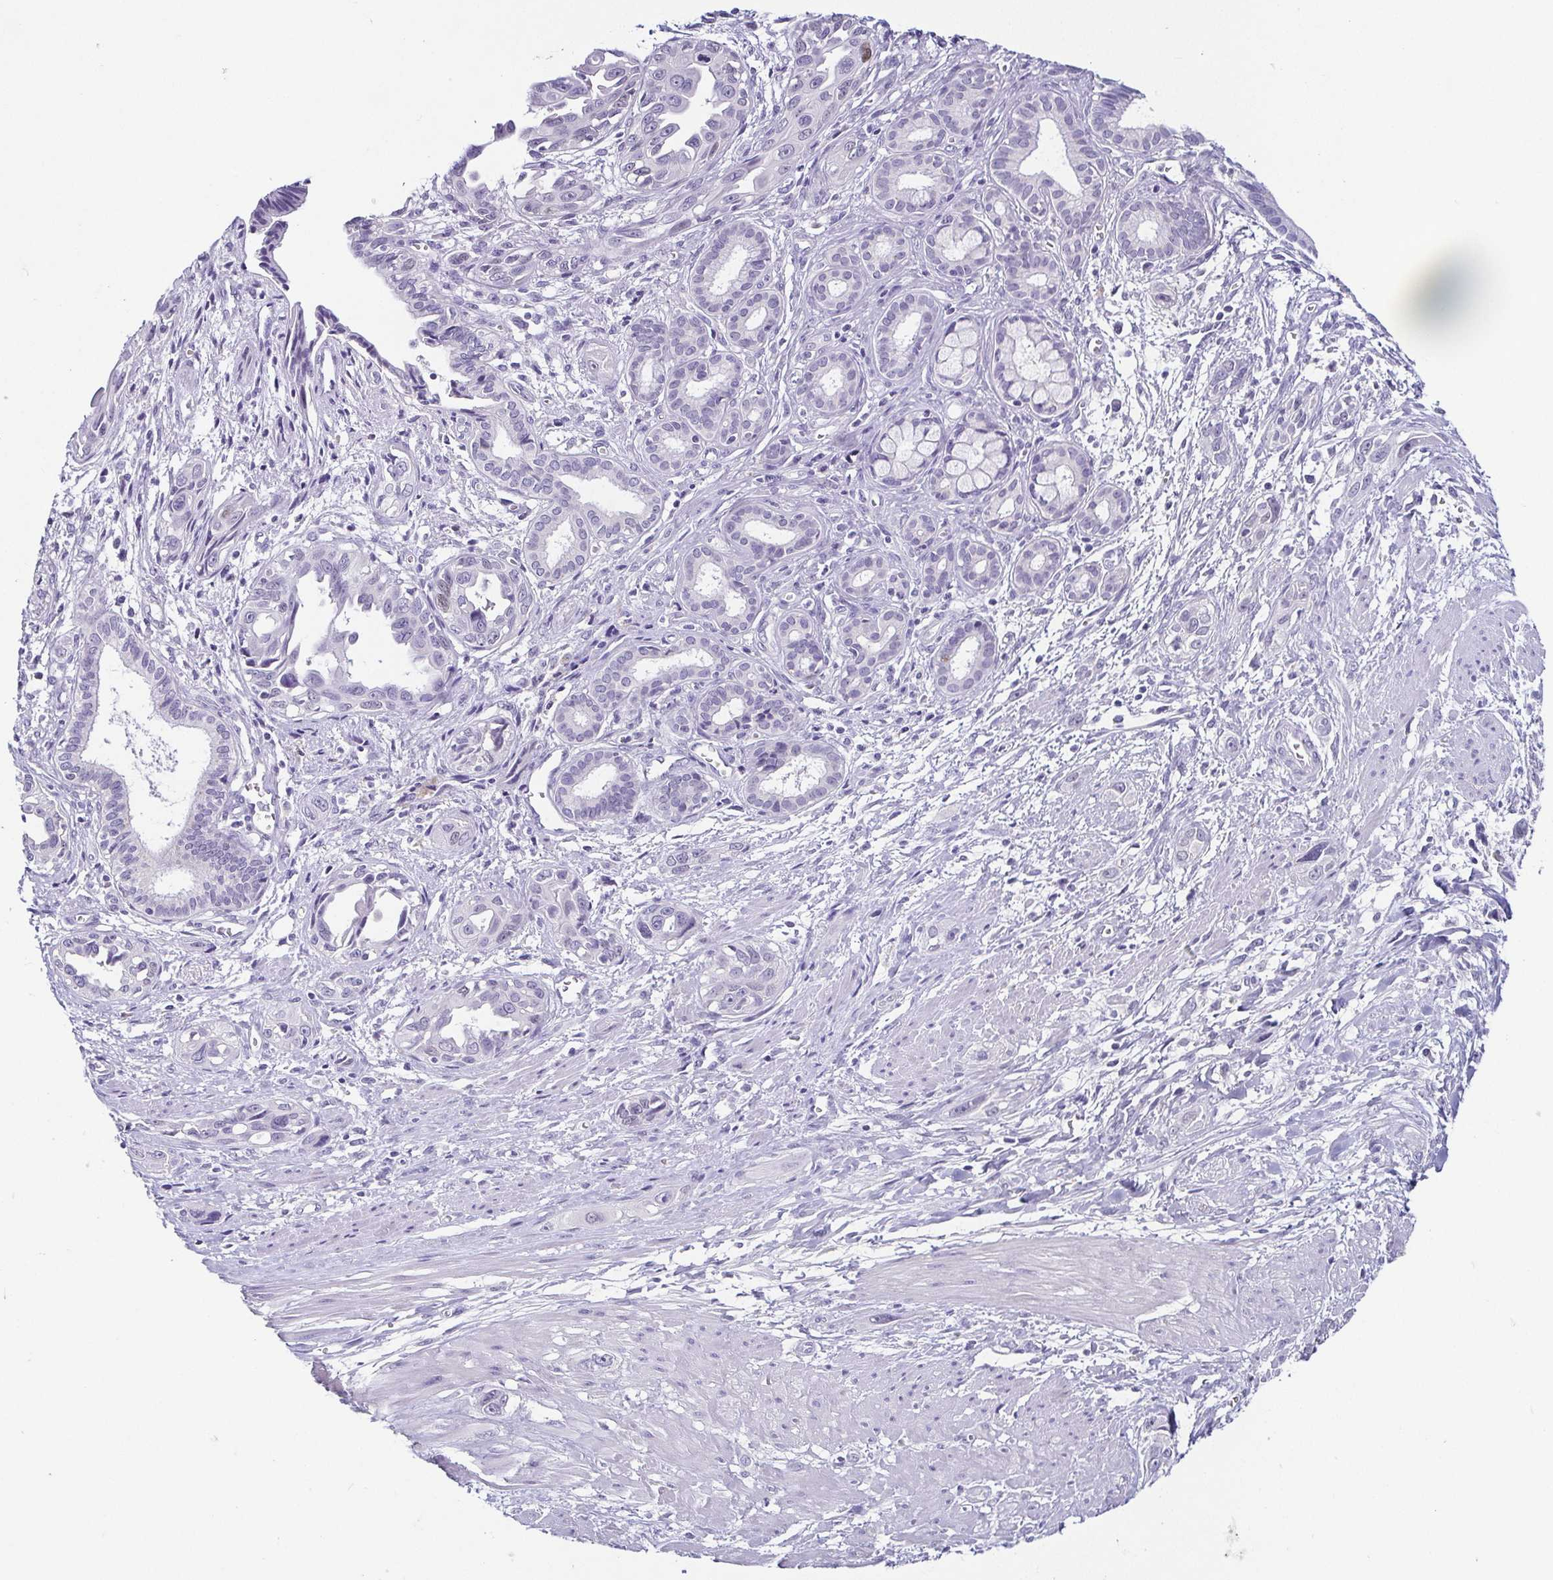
{"staining": {"intensity": "negative", "quantity": "none", "location": "none"}, "tissue": "pancreatic cancer", "cell_type": "Tumor cells", "image_type": "cancer", "snomed": [{"axis": "morphology", "description": "Adenocarcinoma, NOS"}, {"axis": "topography", "description": "Pancreas"}], "caption": "Pancreatic cancer (adenocarcinoma) stained for a protein using immunohistochemistry shows no expression tumor cells.", "gene": "TP73", "patient": {"sex": "female", "age": 55}}